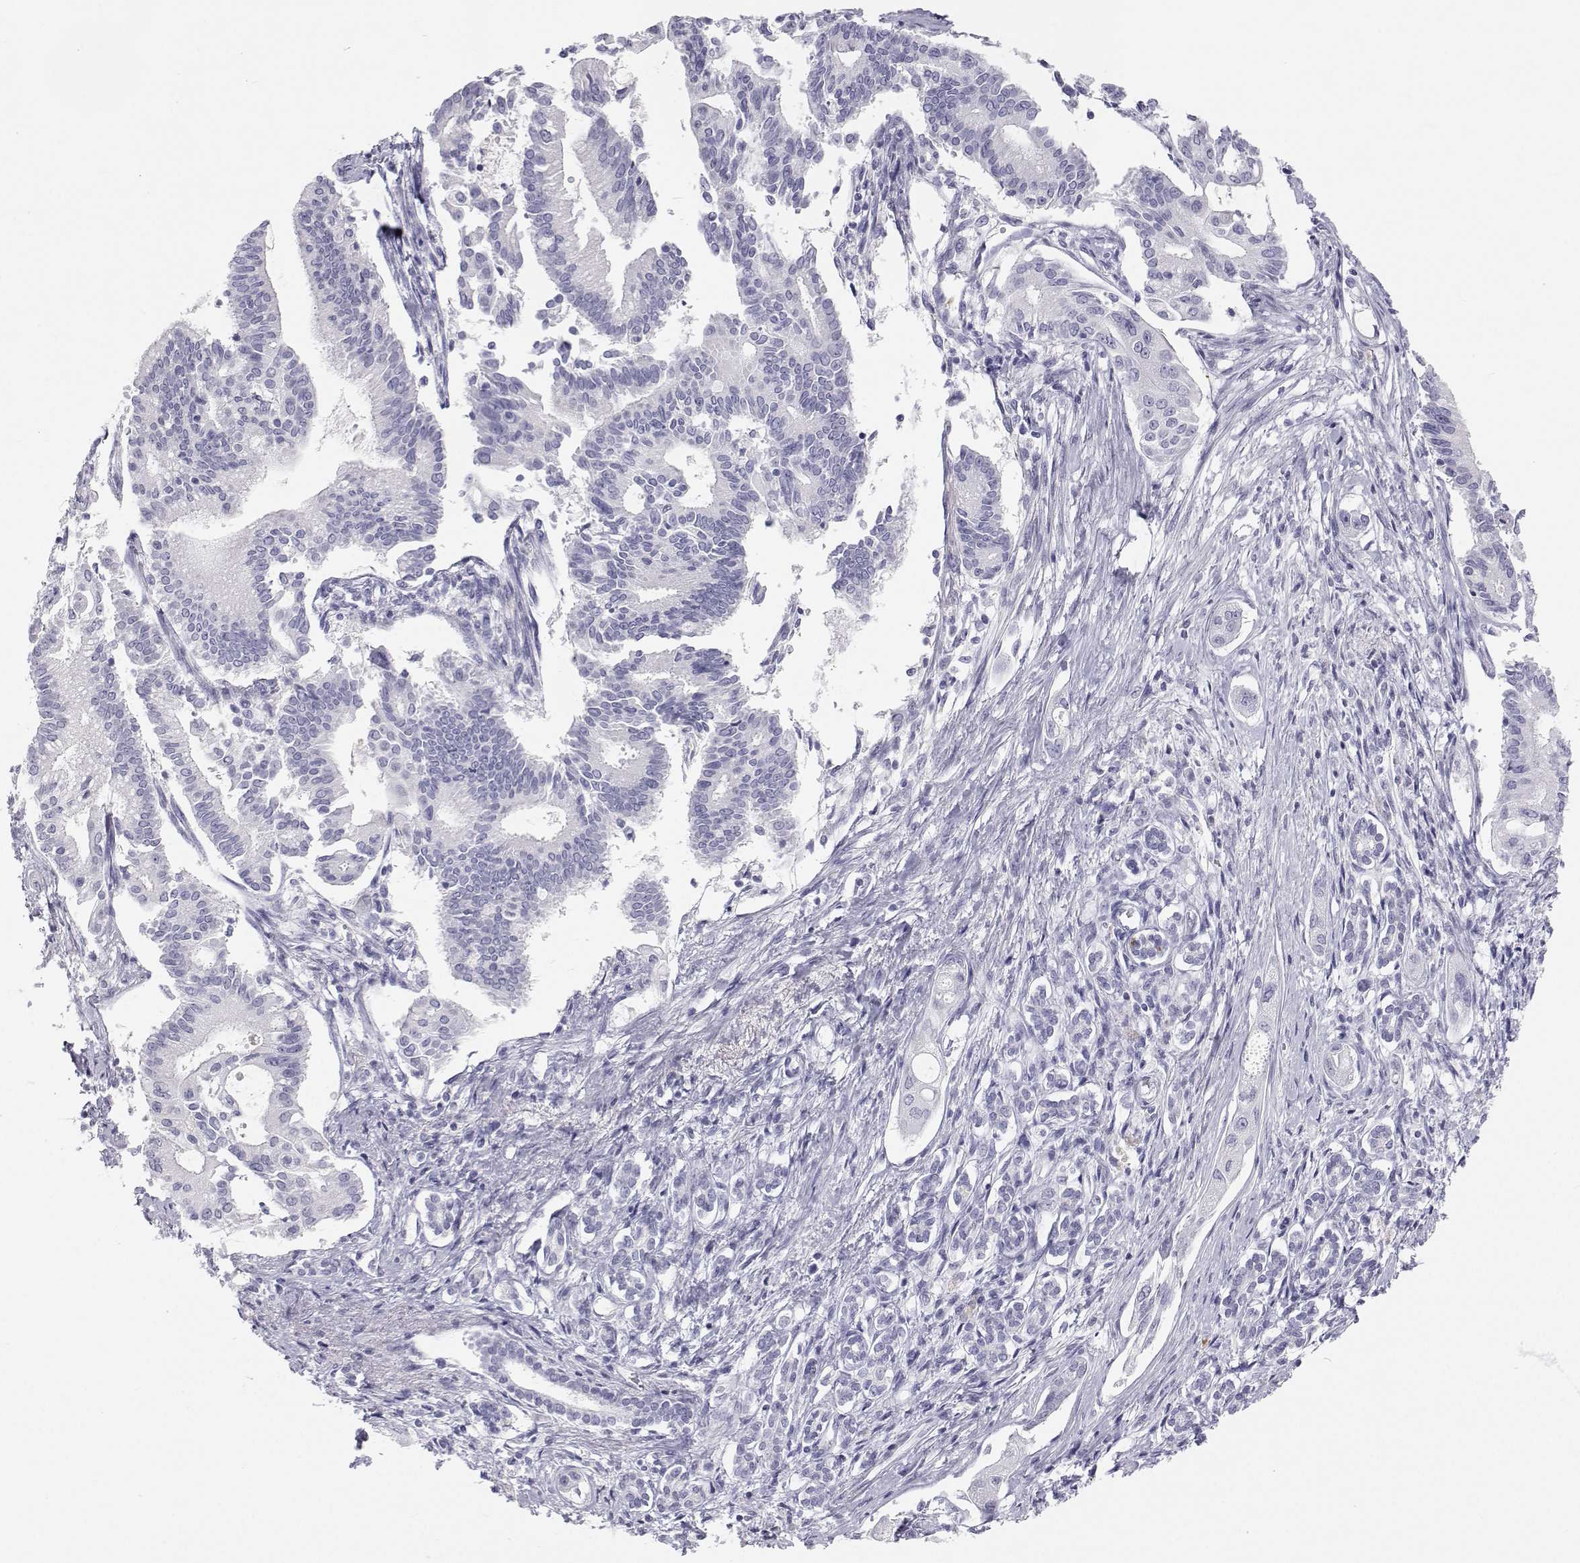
{"staining": {"intensity": "negative", "quantity": "none", "location": "none"}, "tissue": "pancreatic cancer", "cell_type": "Tumor cells", "image_type": "cancer", "snomed": [{"axis": "morphology", "description": "Adenocarcinoma, NOS"}, {"axis": "topography", "description": "Pancreas"}], "caption": "This image is of pancreatic adenocarcinoma stained with IHC to label a protein in brown with the nuclei are counter-stained blue. There is no expression in tumor cells. Nuclei are stained in blue.", "gene": "SFTPB", "patient": {"sex": "female", "age": 68}}